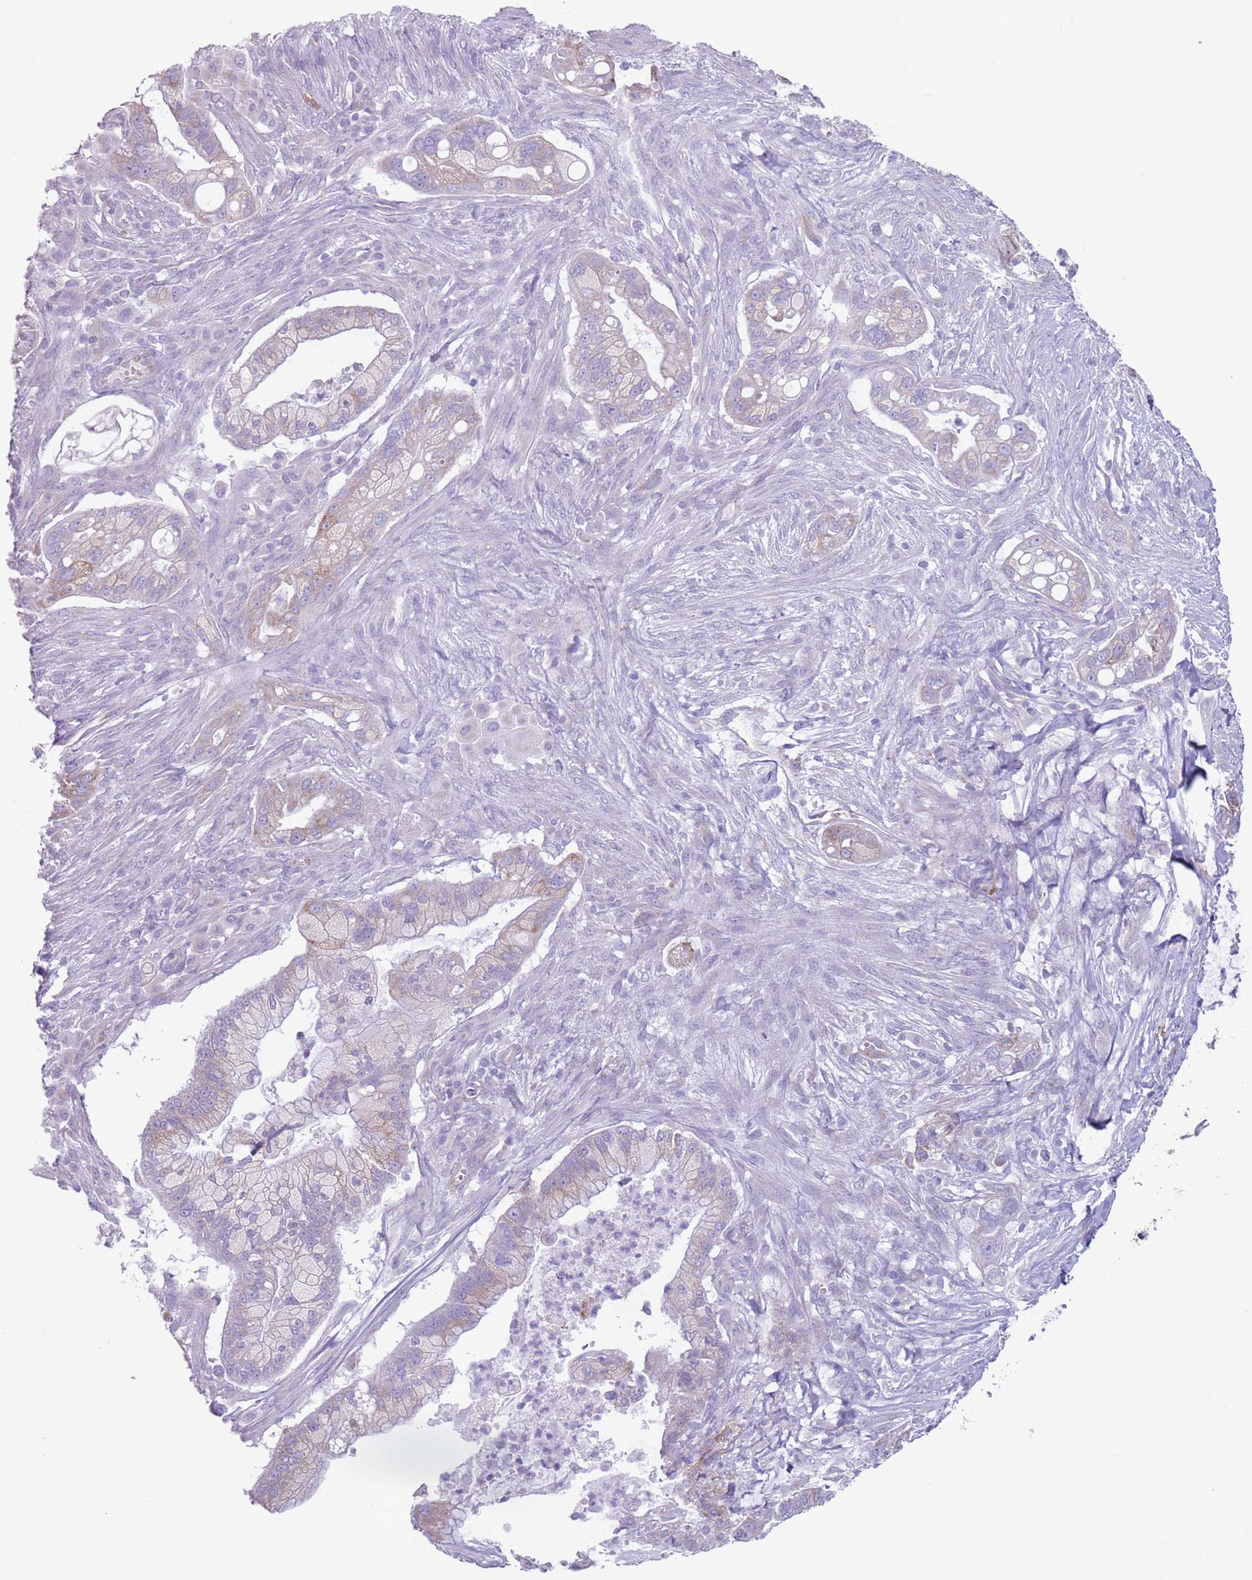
{"staining": {"intensity": "weak", "quantity": "<25%", "location": "cytoplasmic/membranous"}, "tissue": "pancreatic cancer", "cell_type": "Tumor cells", "image_type": "cancer", "snomed": [{"axis": "morphology", "description": "Adenocarcinoma, NOS"}, {"axis": "topography", "description": "Pancreas"}], "caption": "An immunohistochemistry micrograph of pancreatic cancer is shown. There is no staining in tumor cells of pancreatic cancer. Brightfield microscopy of IHC stained with DAB (brown) and hematoxylin (blue), captured at high magnification.", "gene": "HYOU1", "patient": {"sex": "male", "age": 44}}